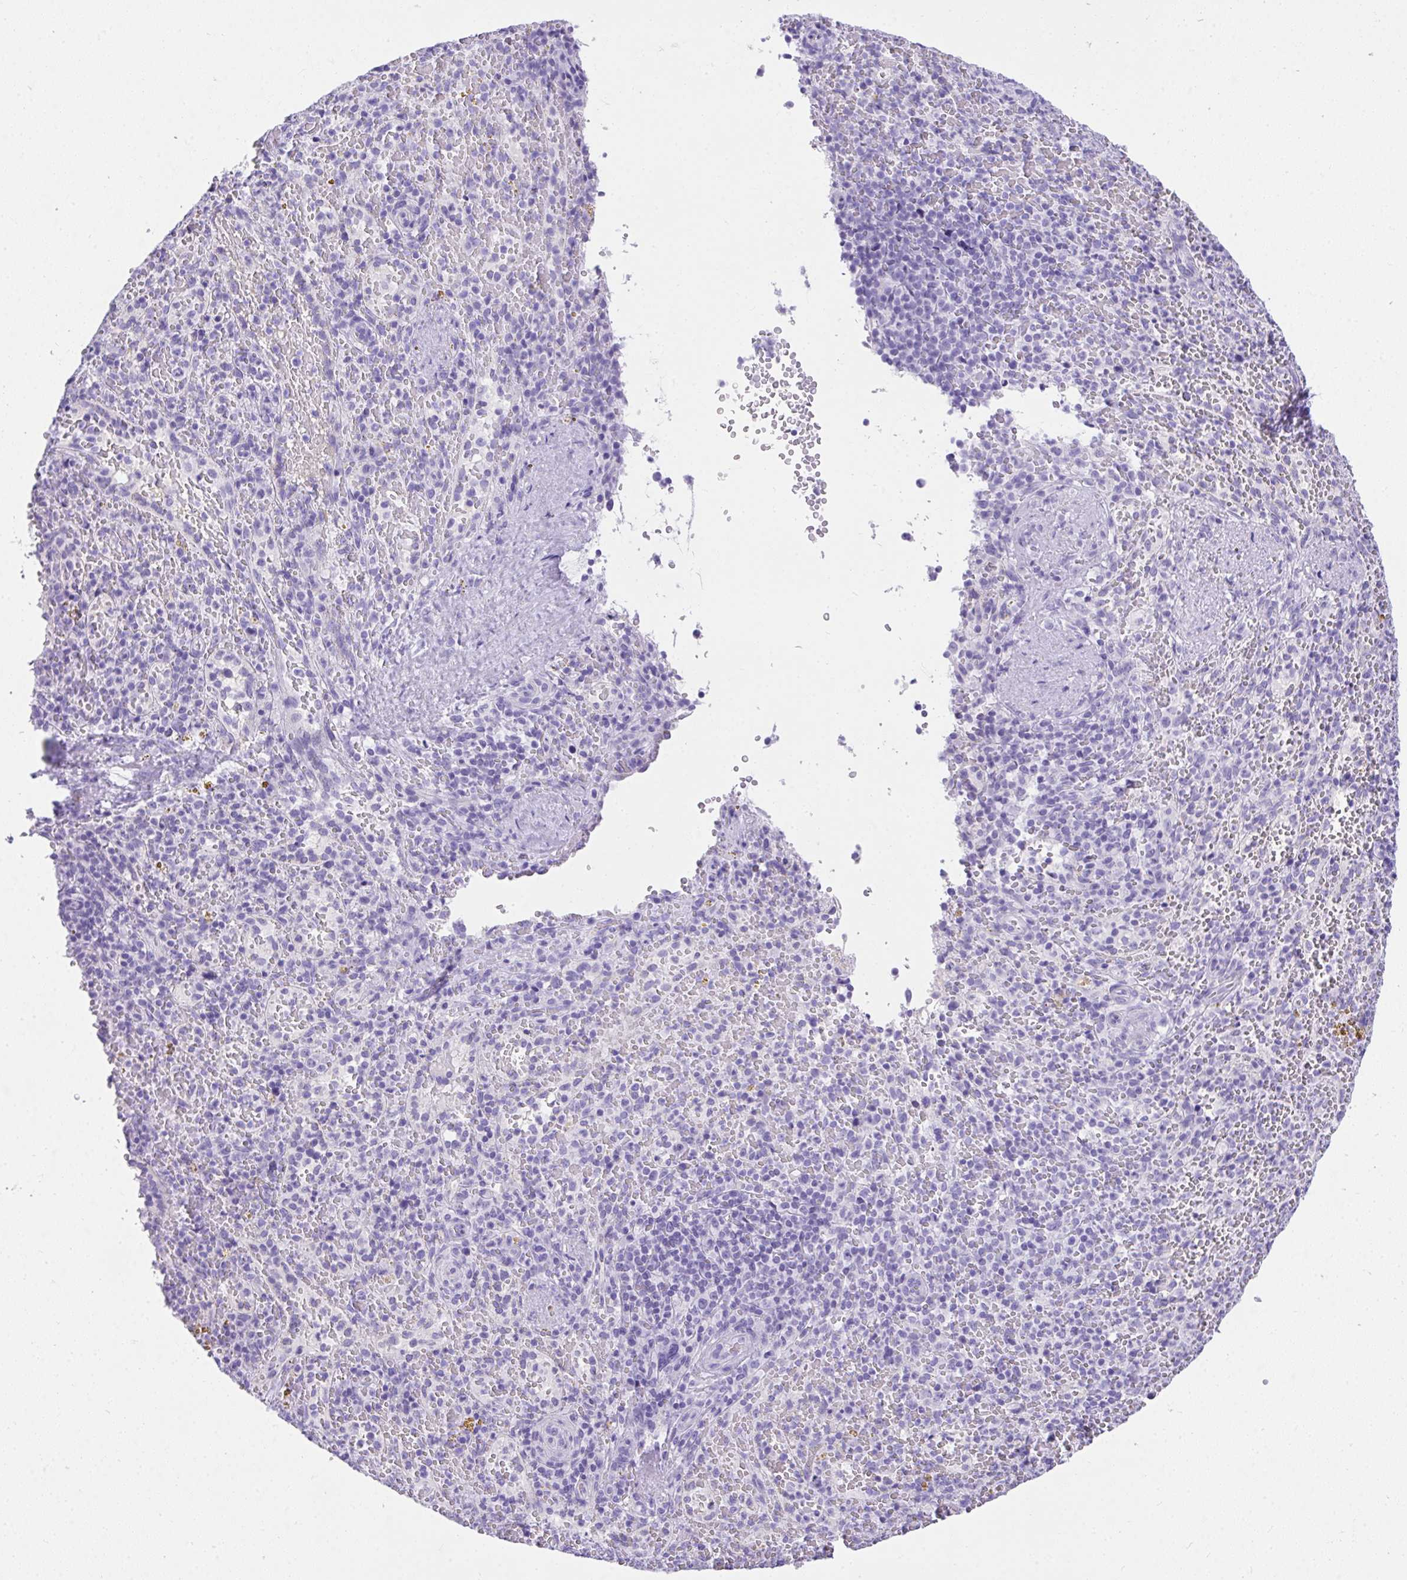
{"staining": {"intensity": "negative", "quantity": "none", "location": "none"}, "tissue": "spleen", "cell_type": "Cells in red pulp", "image_type": "normal", "snomed": [{"axis": "morphology", "description": "Normal tissue, NOS"}, {"axis": "topography", "description": "Spleen"}], "caption": "Immunohistochemistry histopathology image of benign spleen: human spleen stained with DAB (3,3'-diaminobenzidine) shows no significant protein expression in cells in red pulp.", "gene": "AVIL", "patient": {"sex": "female", "age": 50}}